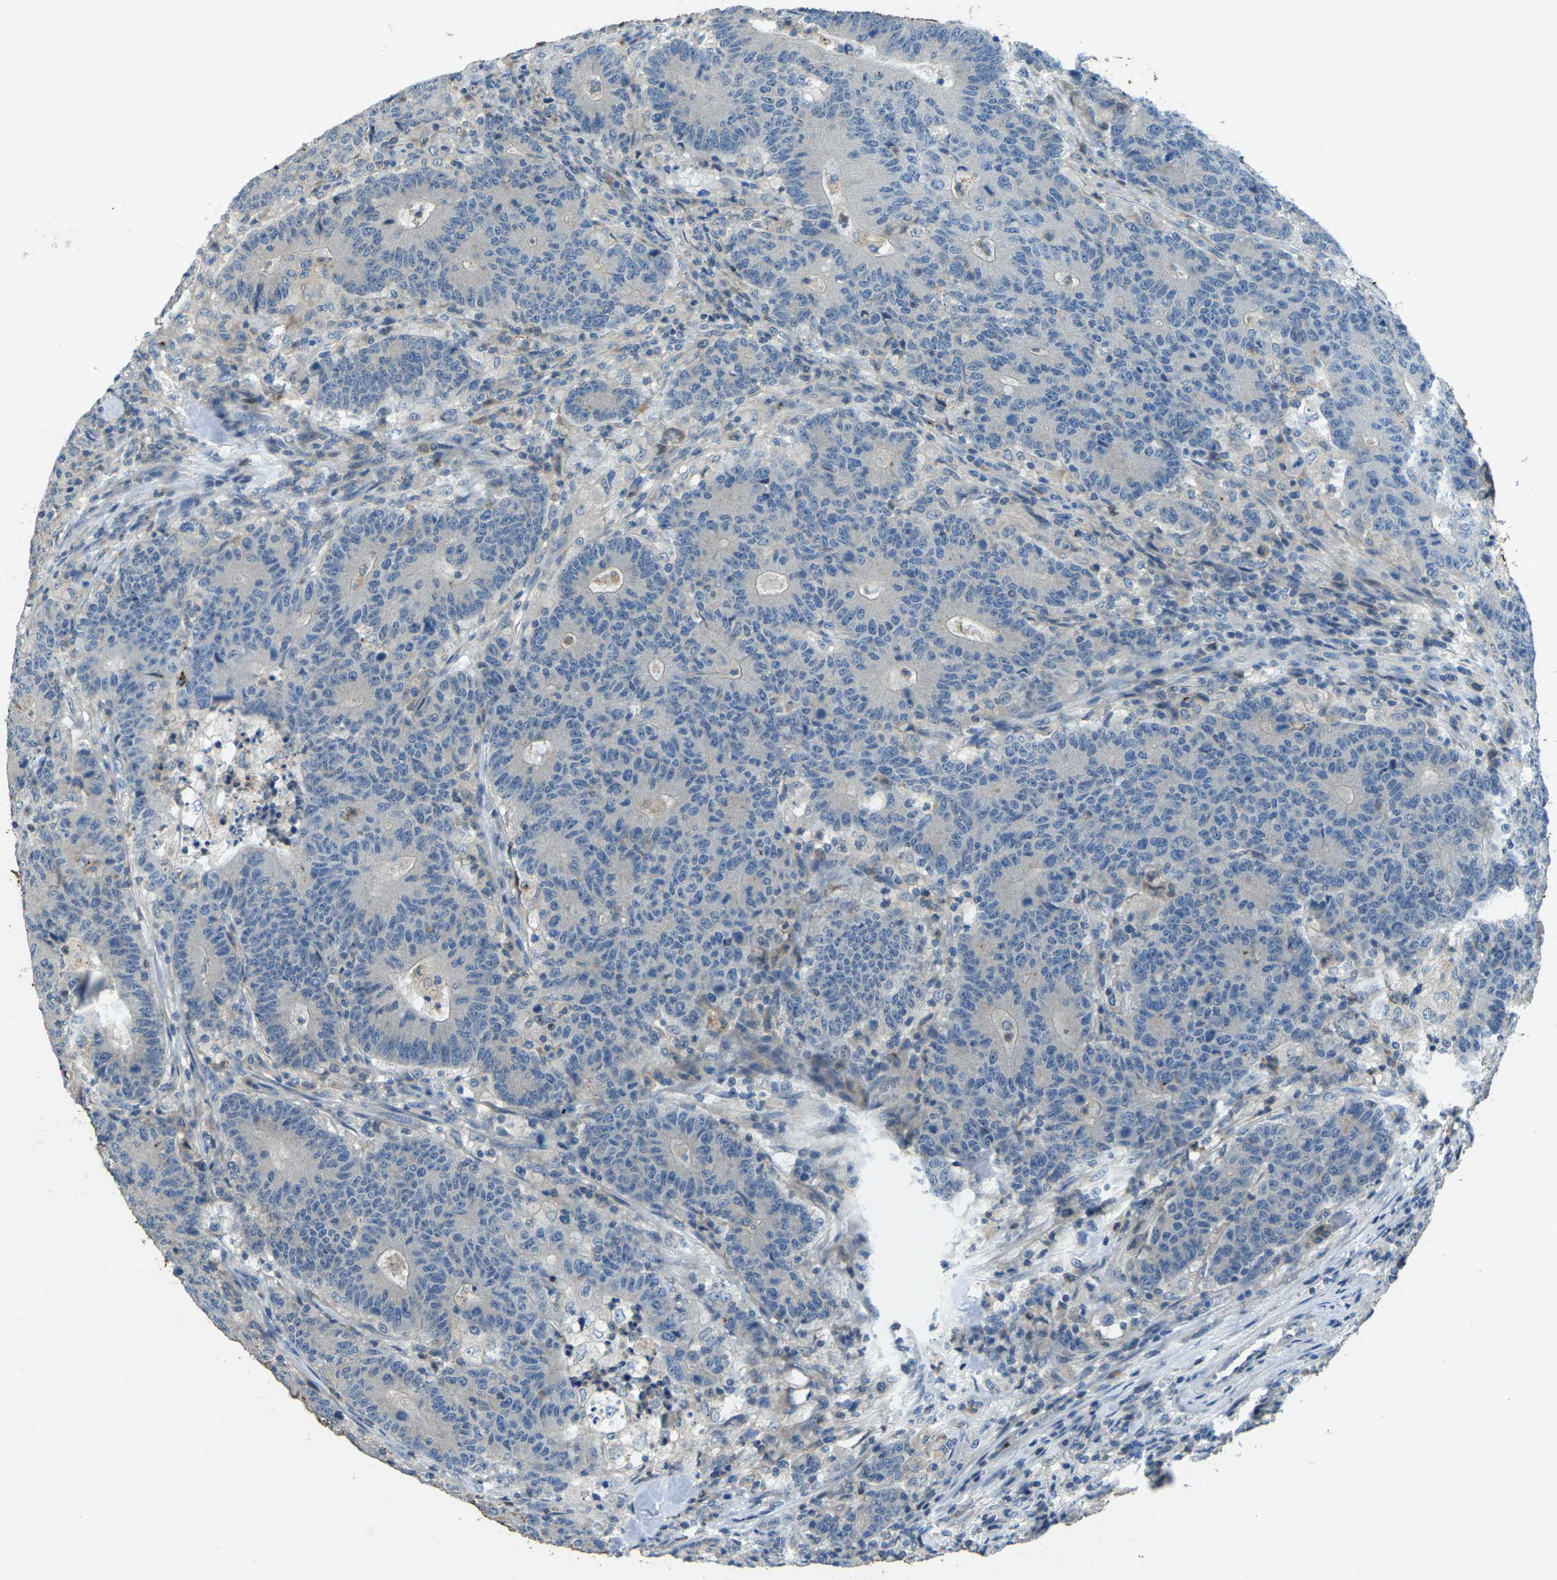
{"staining": {"intensity": "negative", "quantity": "none", "location": "none"}, "tissue": "colorectal cancer", "cell_type": "Tumor cells", "image_type": "cancer", "snomed": [{"axis": "morphology", "description": "Normal tissue, NOS"}, {"axis": "morphology", "description": "Adenocarcinoma, NOS"}, {"axis": "topography", "description": "Colon"}], "caption": "The image demonstrates no significant expression in tumor cells of colorectal cancer (adenocarcinoma).", "gene": "SIGLEC14", "patient": {"sex": "female", "age": 75}}